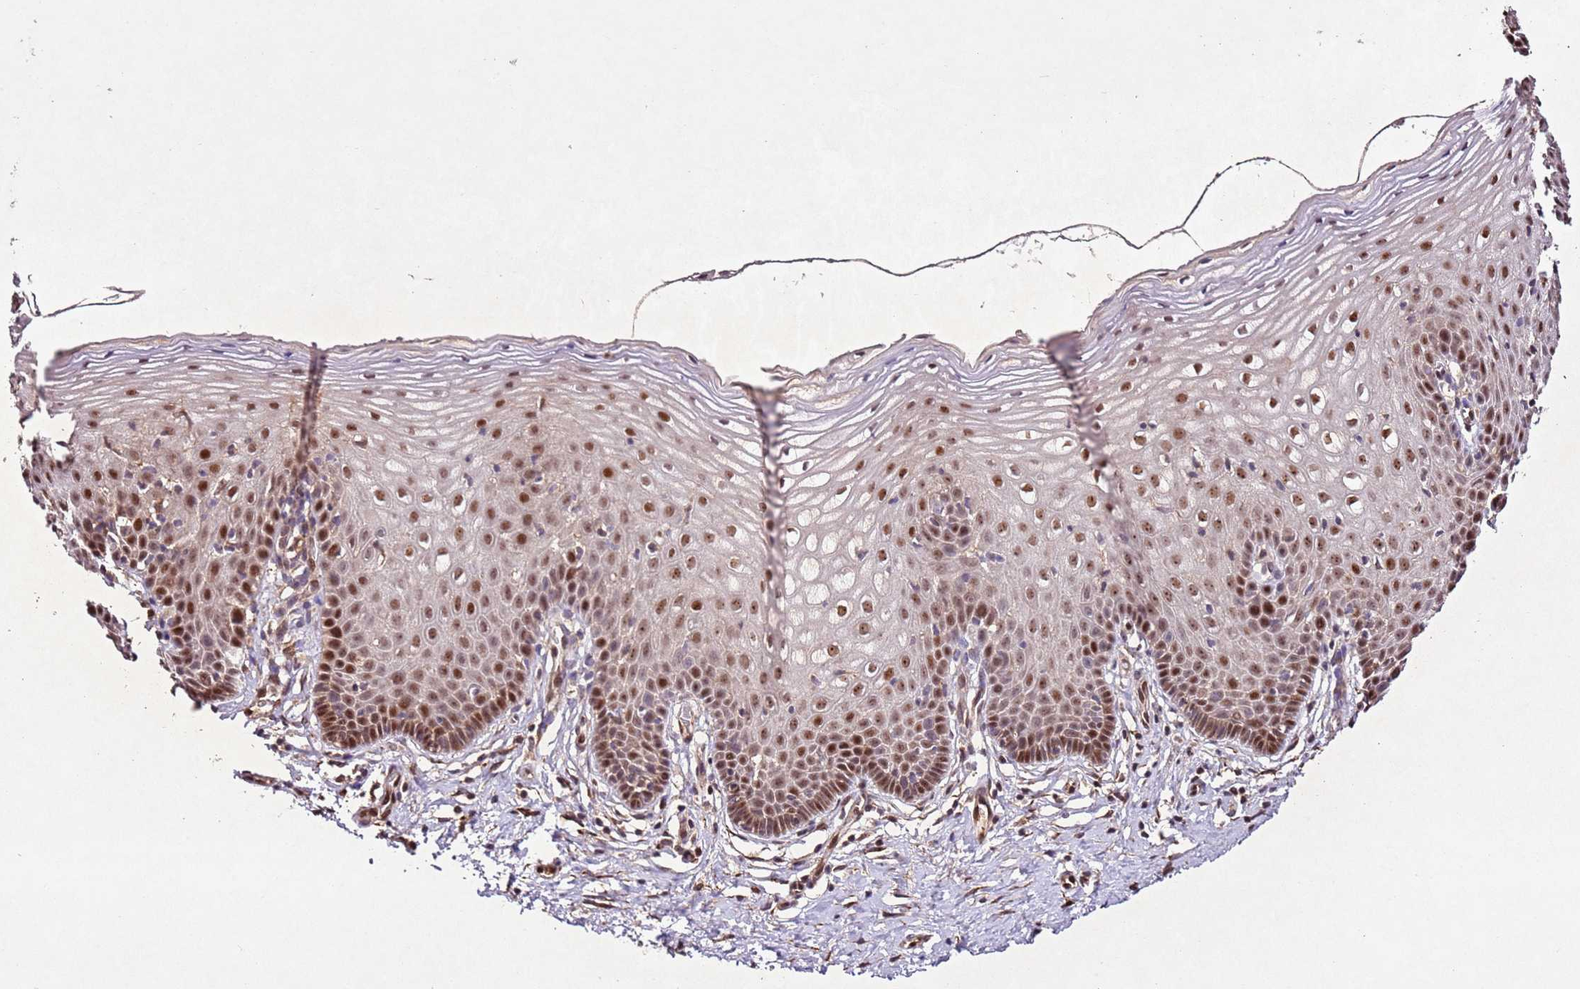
{"staining": {"intensity": "strong", "quantity": ">75%", "location": "nuclear"}, "tissue": "cervix", "cell_type": "Glandular cells", "image_type": "normal", "snomed": [{"axis": "morphology", "description": "Normal tissue, NOS"}, {"axis": "topography", "description": "Cervix"}], "caption": "DAB immunohistochemical staining of unremarkable human cervix shows strong nuclear protein positivity in about >75% of glandular cells.", "gene": "PTMA", "patient": {"sex": "female", "age": 36}}